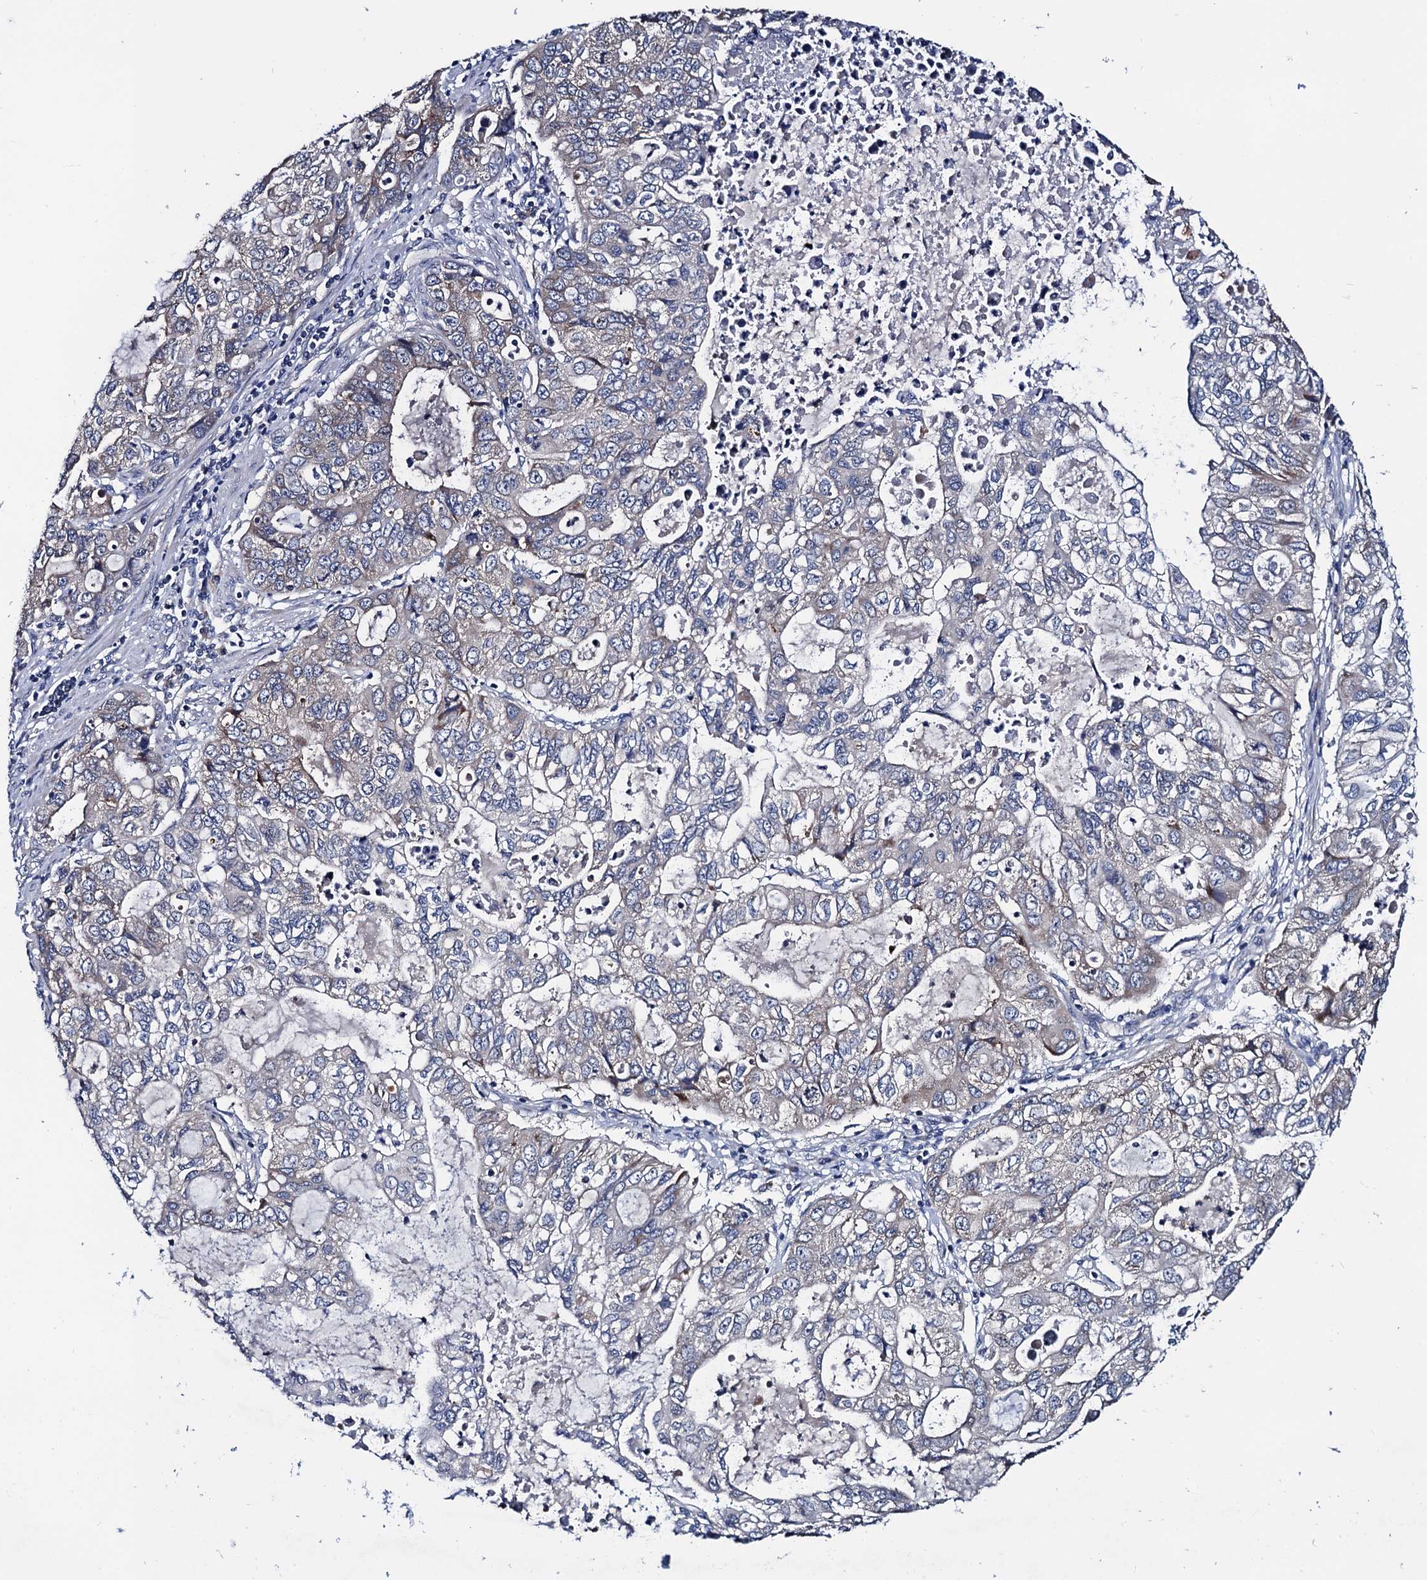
{"staining": {"intensity": "negative", "quantity": "none", "location": "none"}, "tissue": "stomach cancer", "cell_type": "Tumor cells", "image_type": "cancer", "snomed": [{"axis": "morphology", "description": "Adenocarcinoma, NOS"}, {"axis": "topography", "description": "Stomach, upper"}], "caption": "This is a histopathology image of immunohistochemistry (IHC) staining of stomach cancer, which shows no staining in tumor cells.", "gene": "TRMT112", "patient": {"sex": "female", "age": 52}}